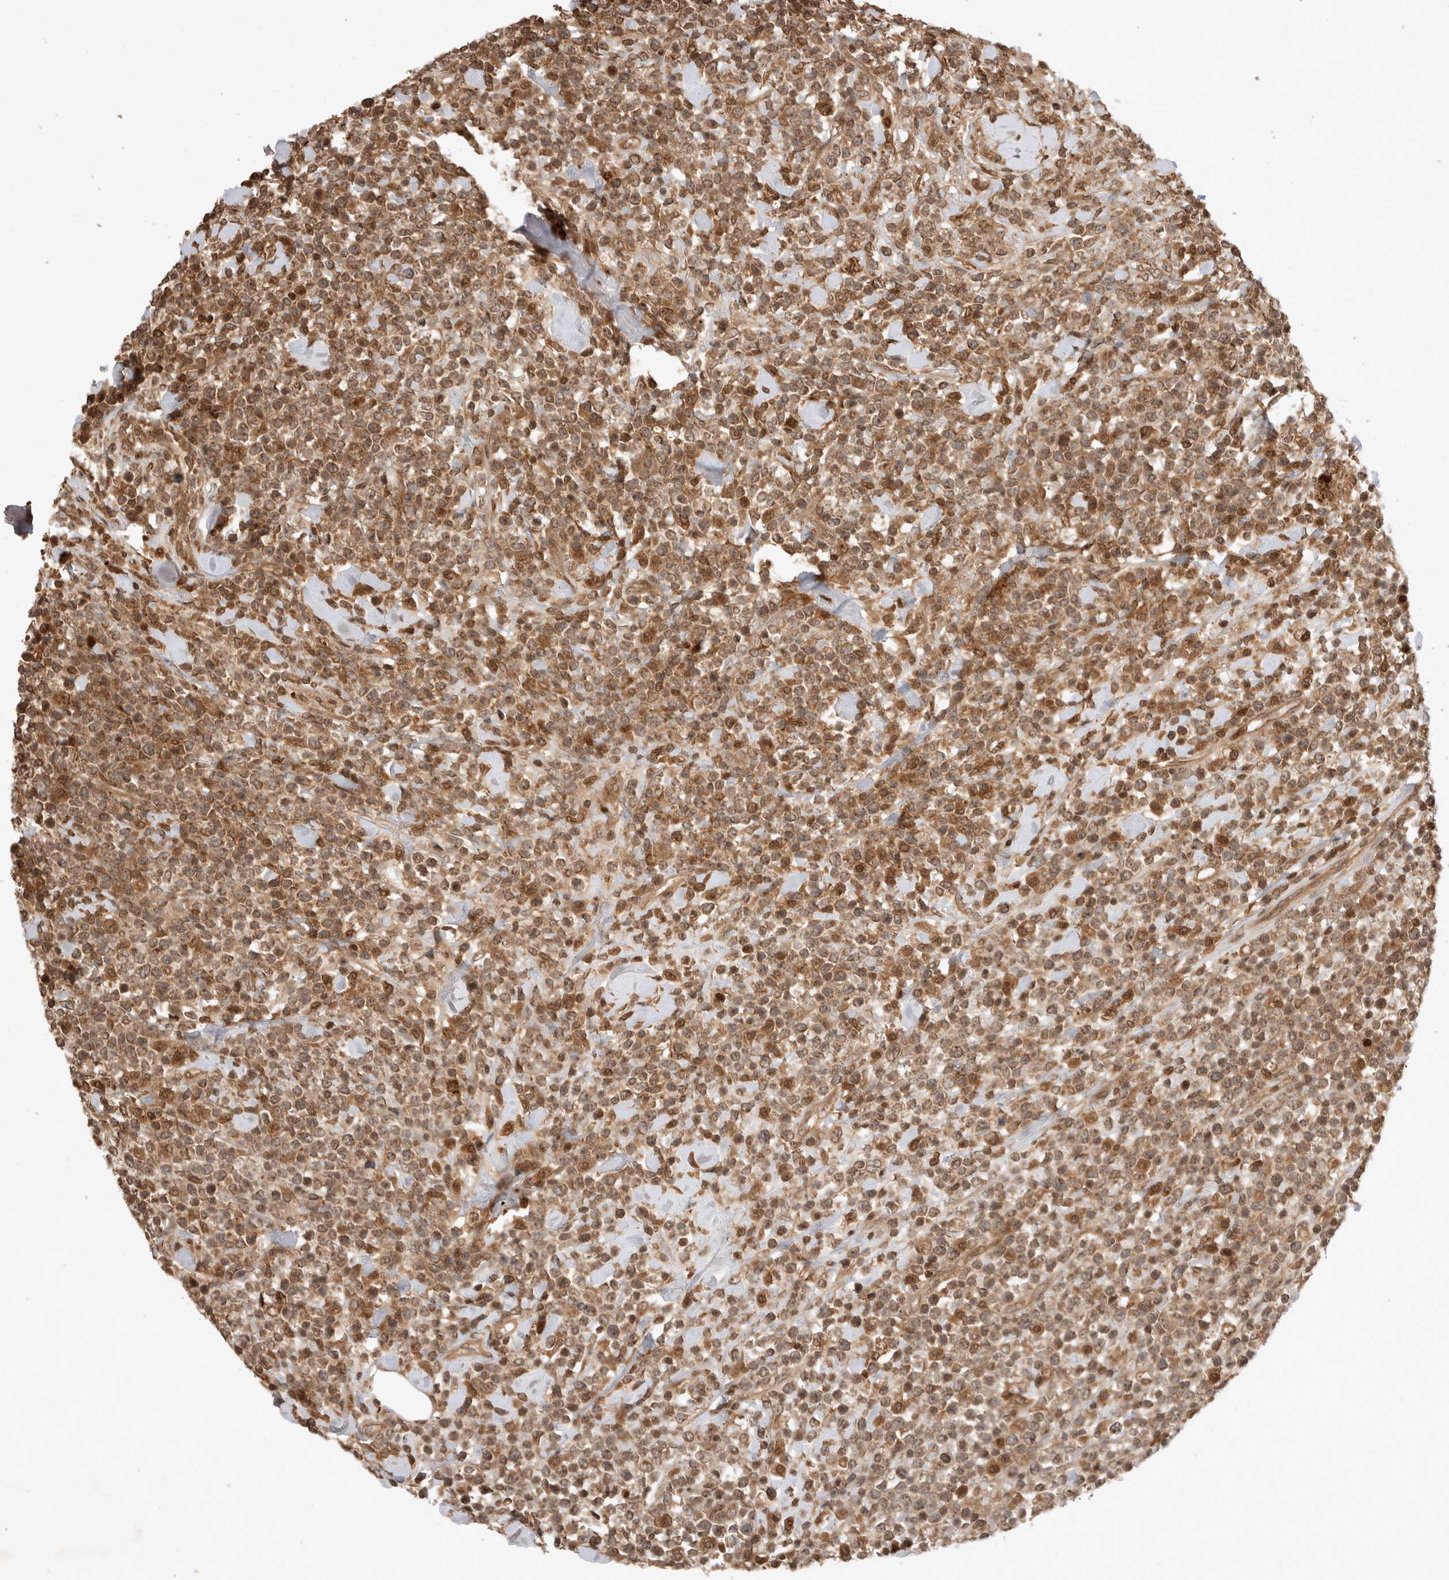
{"staining": {"intensity": "moderate", "quantity": ">75%", "location": "cytoplasmic/membranous"}, "tissue": "lymphoma", "cell_type": "Tumor cells", "image_type": "cancer", "snomed": [{"axis": "morphology", "description": "Malignant lymphoma, non-Hodgkin's type, High grade"}, {"axis": "topography", "description": "Colon"}], "caption": "Protein staining exhibits moderate cytoplasmic/membranous positivity in about >75% of tumor cells in lymphoma. The protein of interest is stained brown, and the nuclei are stained in blue (DAB (3,3'-diaminobenzidine) IHC with brightfield microscopy, high magnification).", "gene": "FAM221A", "patient": {"sex": "female", "age": 53}}